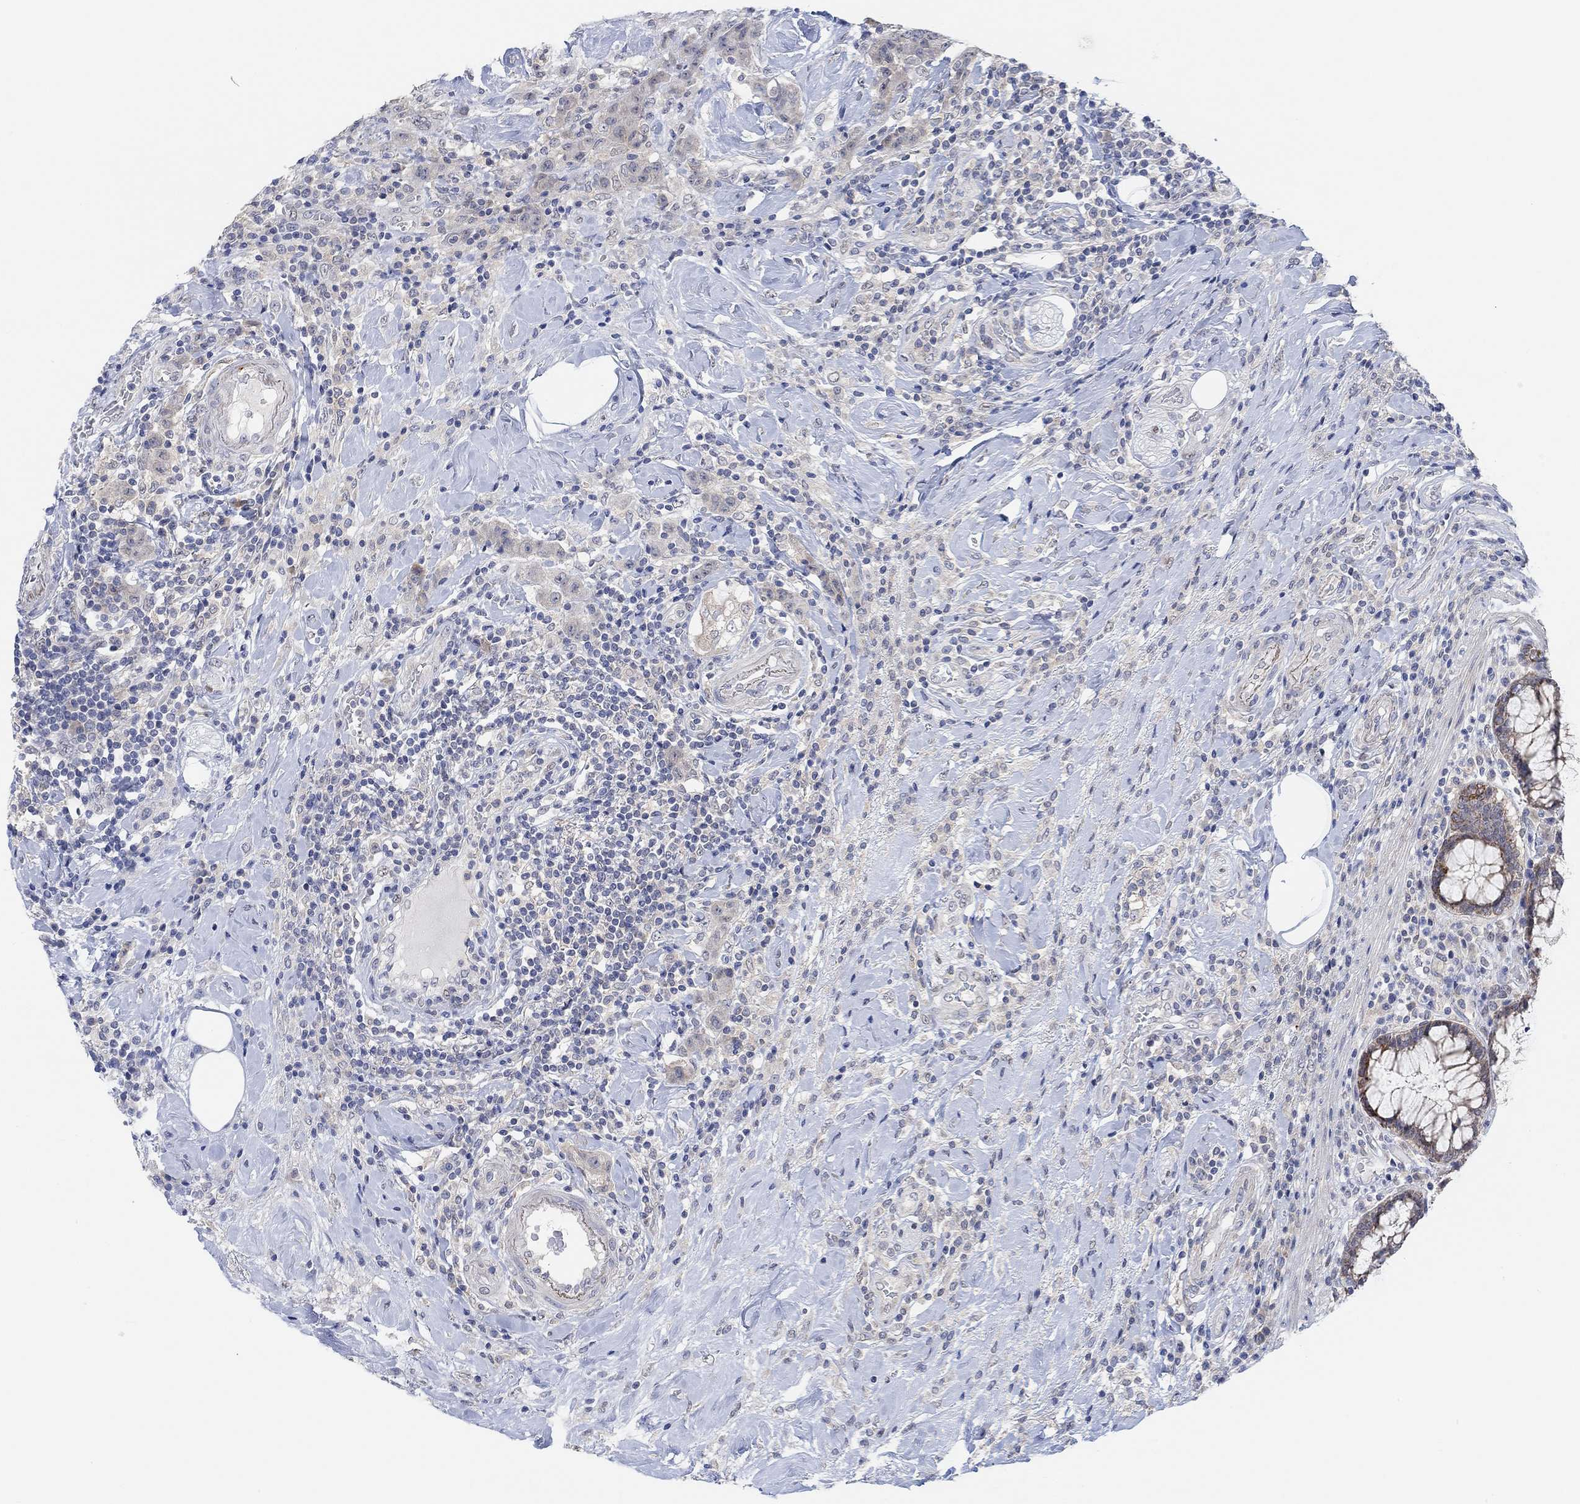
{"staining": {"intensity": "negative", "quantity": "none", "location": "none"}, "tissue": "colorectal cancer", "cell_type": "Tumor cells", "image_type": "cancer", "snomed": [{"axis": "morphology", "description": "Adenocarcinoma, NOS"}, {"axis": "topography", "description": "Colon"}], "caption": "A high-resolution micrograph shows immunohistochemistry (IHC) staining of adenocarcinoma (colorectal), which exhibits no significant positivity in tumor cells.", "gene": "RIMS1", "patient": {"sex": "female", "age": 69}}